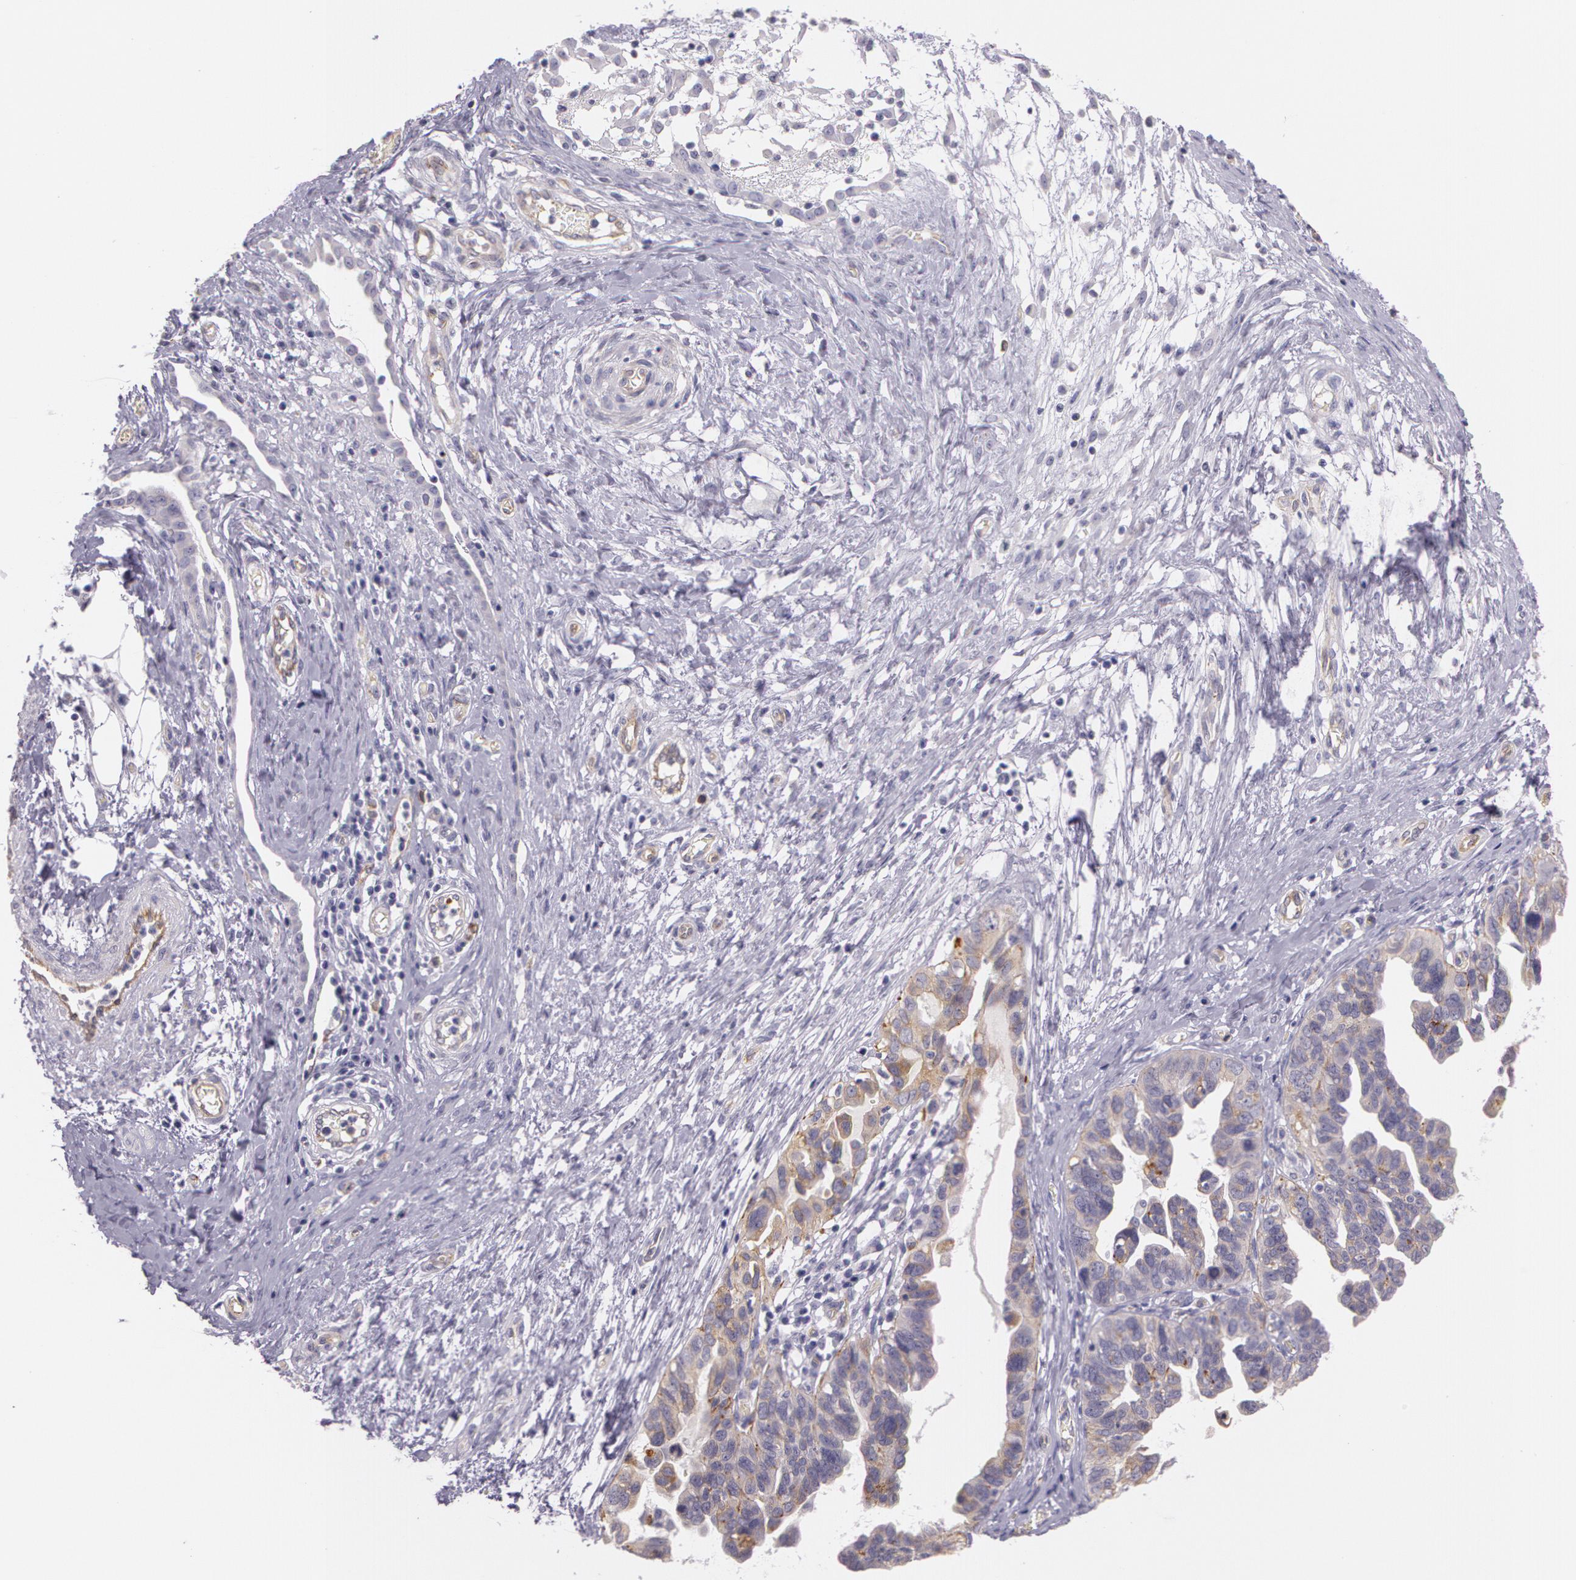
{"staining": {"intensity": "weak", "quantity": ">75%", "location": "cytoplasmic/membranous"}, "tissue": "ovarian cancer", "cell_type": "Tumor cells", "image_type": "cancer", "snomed": [{"axis": "morphology", "description": "Cystadenocarcinoma, serous, NOS"}, {"axis": "topography", "description": "Ovary"}], "caption": "Protein expression analysis of human ovarian serous cystadenocarcinoma reveals weak cytoplasmic/membranous expression in approximately >75% of tumor cells.", "gene": "APP", "patient": {"sex": "female", "age": 64}}